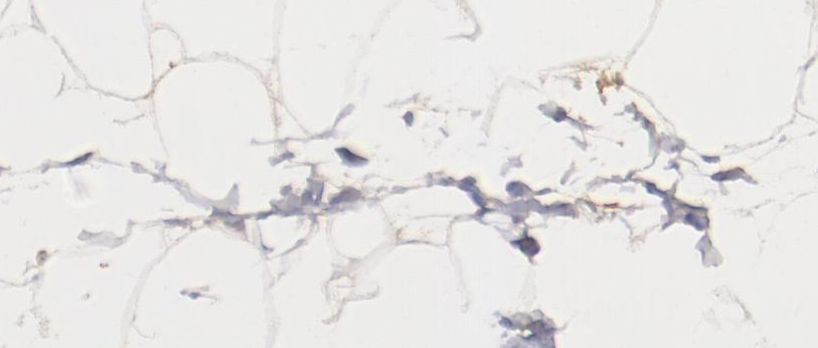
{"staining": {"intensity": "weak", "quantity": ">75%", "location": "cytoplasmic/membranous"}, "tissue": "adipose tissue", "cell_type": "Adipocytes", "image_type": "normal", "snomed": [{"axis": "morphology", "description": "Normal tissue, NOS"}, {"axis": "morphology", "description": "Duct carcinoma"}, {"axis": "topography", "description": "Breast"}, {"axis": "topography", "description": "Adipose tissue"}], "caption": "This micrograph exhibits immunohistochemistry staining of benign human adipose tissue, with low weak cytoplasmic/membranous expression in approximately >75% of adipocytes.", "gene": "DIPK2B", "patient": {"sex": "female", "age": 37}}